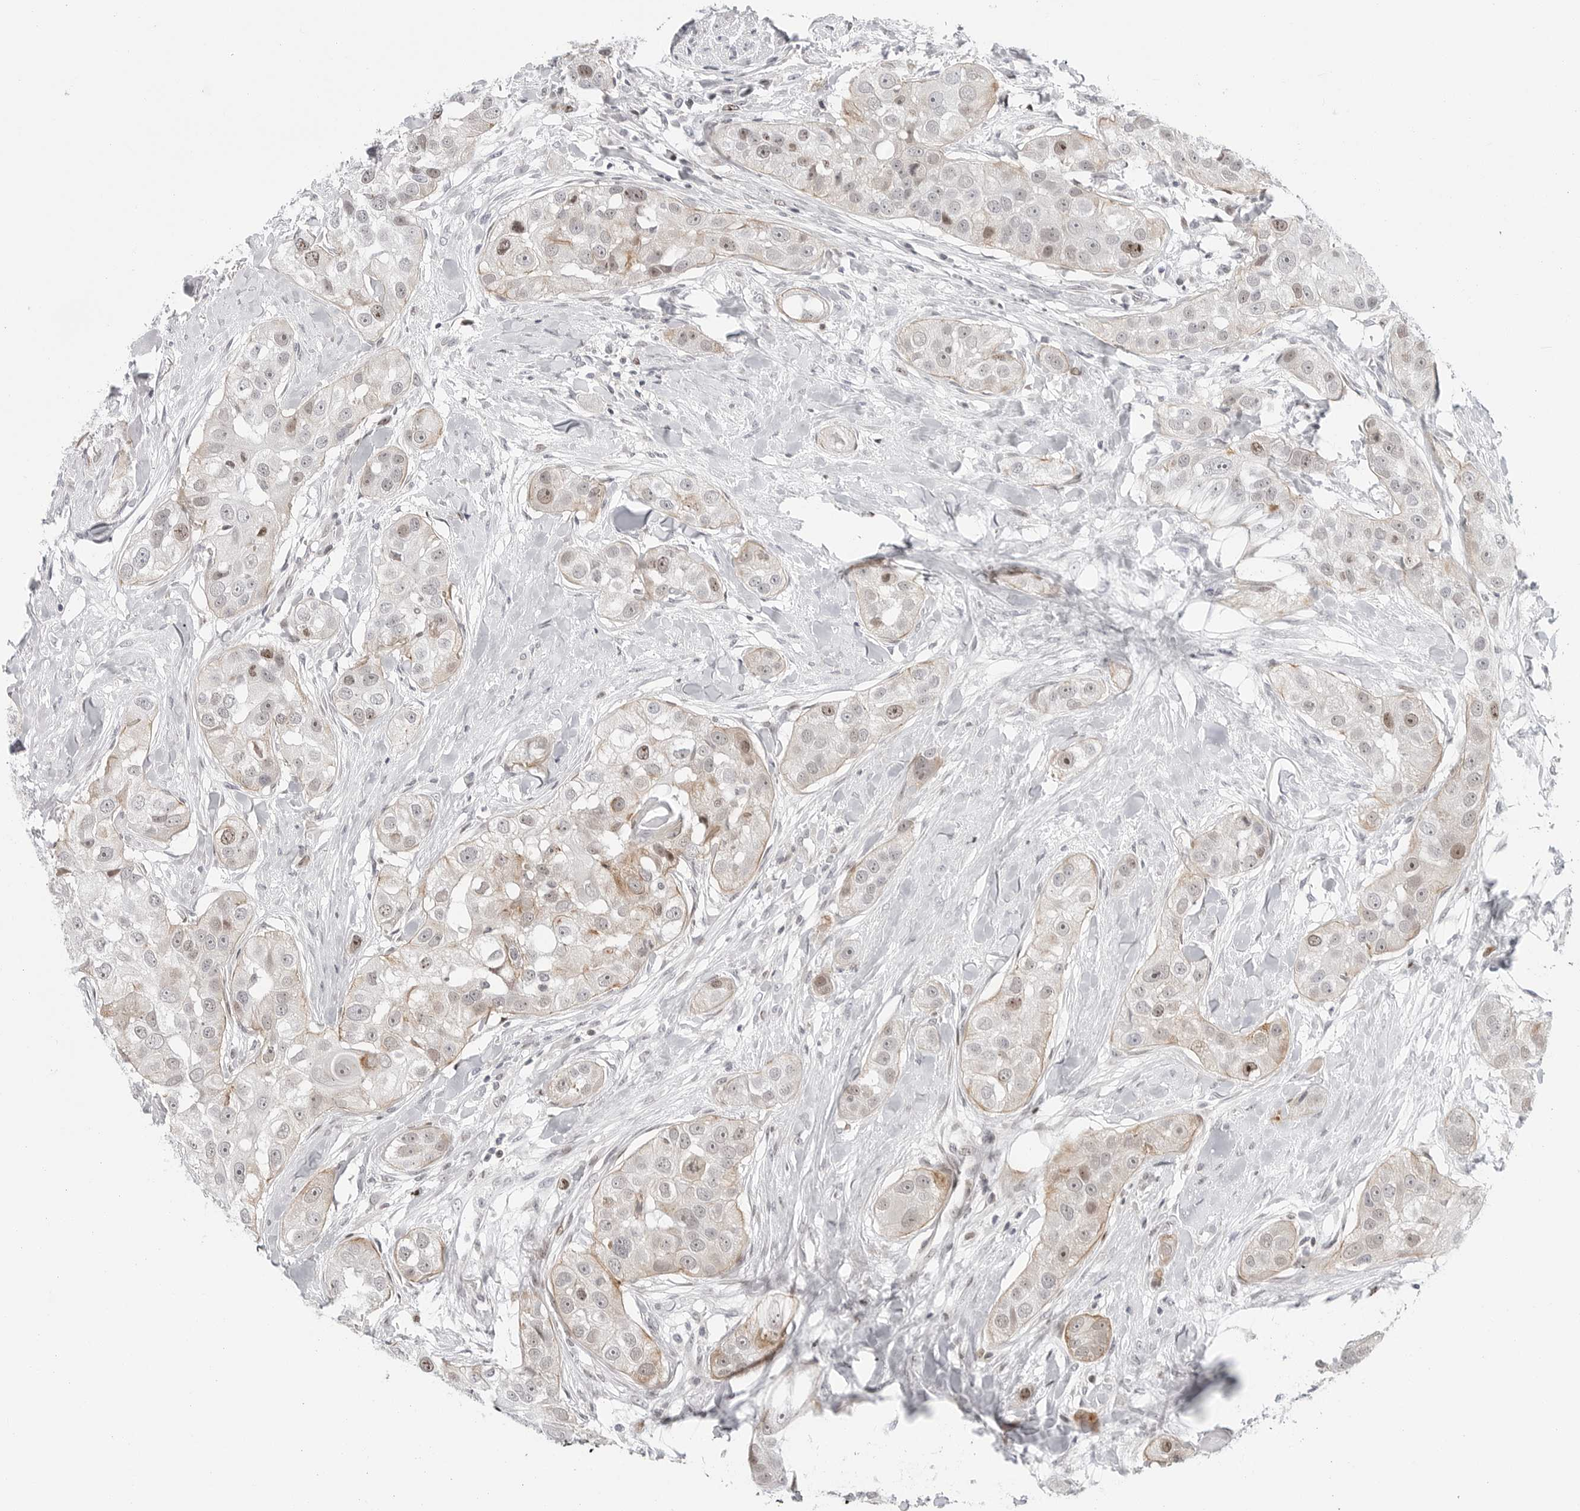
{"staining": {"intensity": "weak", "quantity": "25%-75%", "location": "cytoplasmic/membranous,nuclear"}, "tissue": "head and neck cancer", "cell_type": "Tumor cells", "image_type": "cancer", "snomed": [{"axis": "morphology", "description": "Normal tissue, NOS"}, {"axis": "morphology", "description": "Squamous cell carcinoma, NOS"}, {"axis": "topography", "description": "Skeletal muscle"}, {"axis": "topography", "description": "Head-Neck"}], "caption": "Brown immunohistochemical staining in human head and neck cancer demonstrates weak cytoplasmic/membranous and nuclear expression in approximately 25%-75% of tumor cells.", "gene": "FAM135B", "patient": {"sex": "male", "age": 51}}